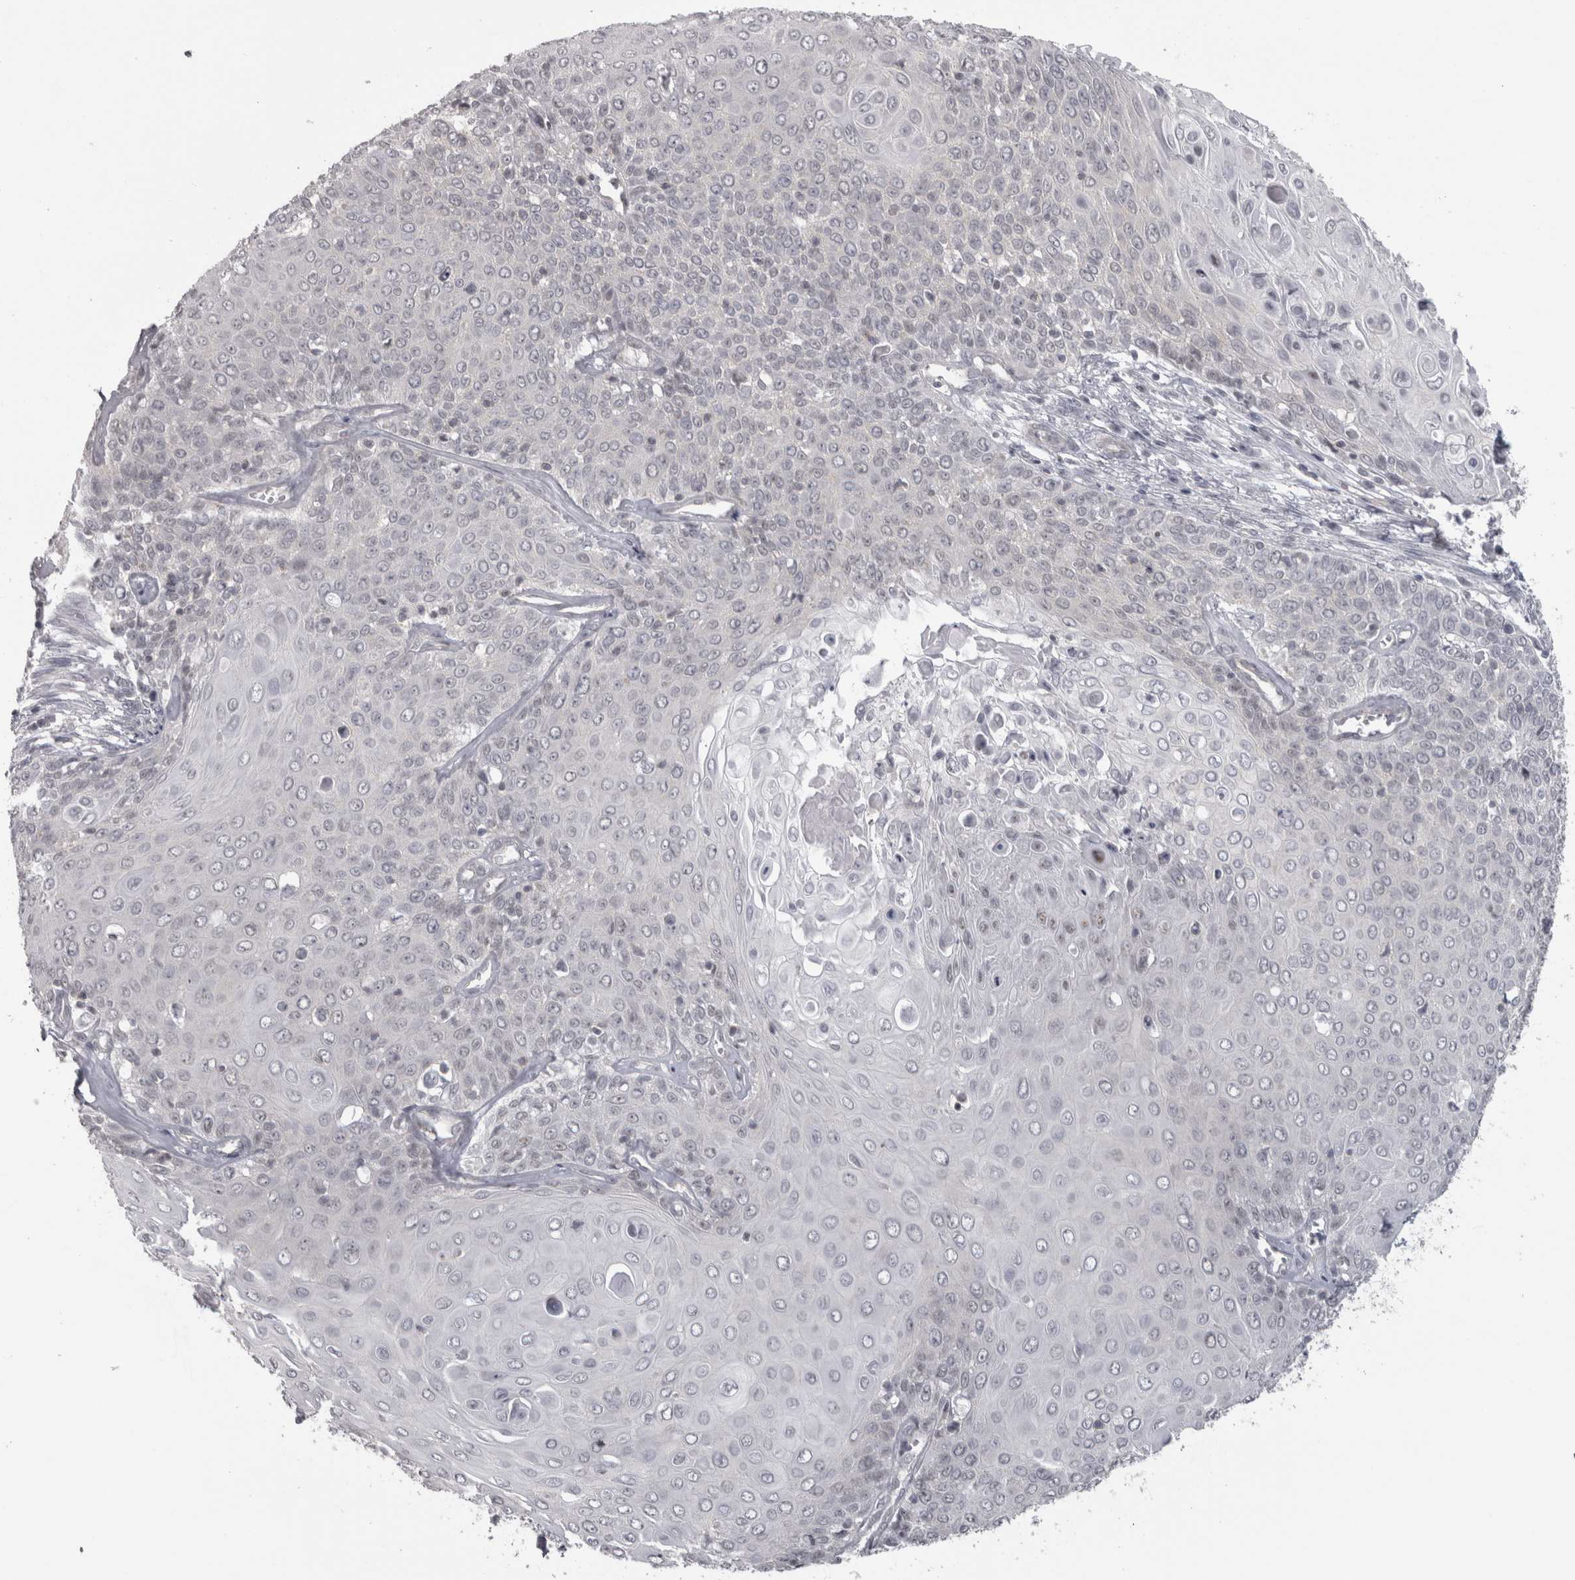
{"staining": {"intensity": "negative", "quantity": "none", "location": "none"}, "tissue": "cervical cancer", "cell_type": "Tumor cells", "image_type": "cancer", "snomed": [{"axis": "morphology", "description": "Squamous cell carcinoma, NOS"}, {"axis": "topography", "description": "Cervix"}], "caption": "High magnification brightfield microscopy of cervical squamous cell carcinoma stained with DAB (brown) and counterstained with hematoxylin (blue): tumor cells show no significant positivity.", "gene": "PPP1R12B", "patient": {"sex": "female", "age": 39}}